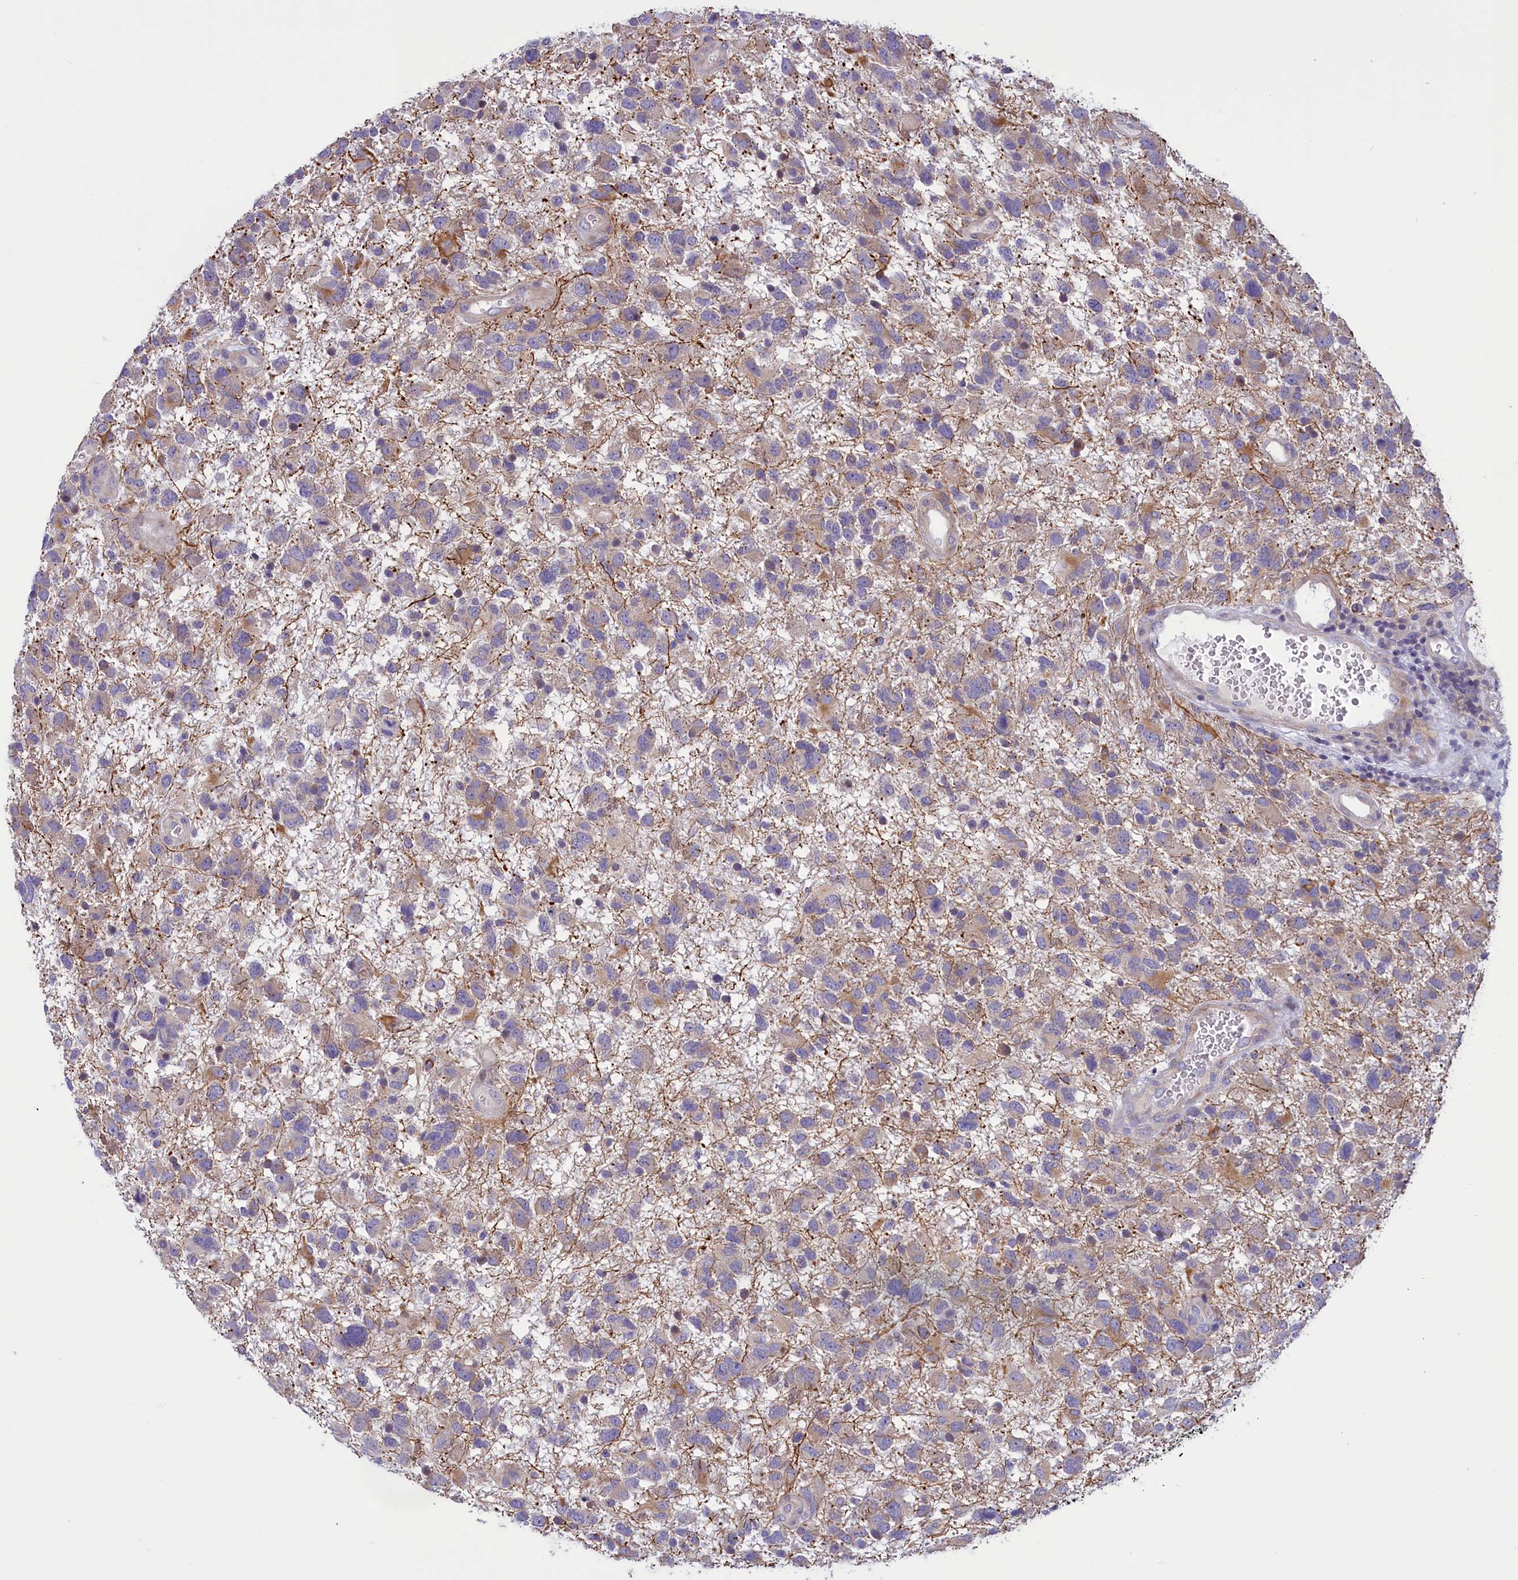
{"staining": {"intensity": "weak", "quantity": "<25%", "location": "cytoplasmic/membranous"}, "tissue": "glioma", "cell_type": "Tumor cells", "image_type": "cancer", "snomed": [{"axis": "morphology", "description": "Glioma, malignant, High grade"}, {"axis": "topography", "description": "Brain"}], "caption": "IHC of malignant glioma (high-grade) reveals no expression in tumor cells.", "gene": "CORO2A", "patient": {"sex": "male", "age": 61}}